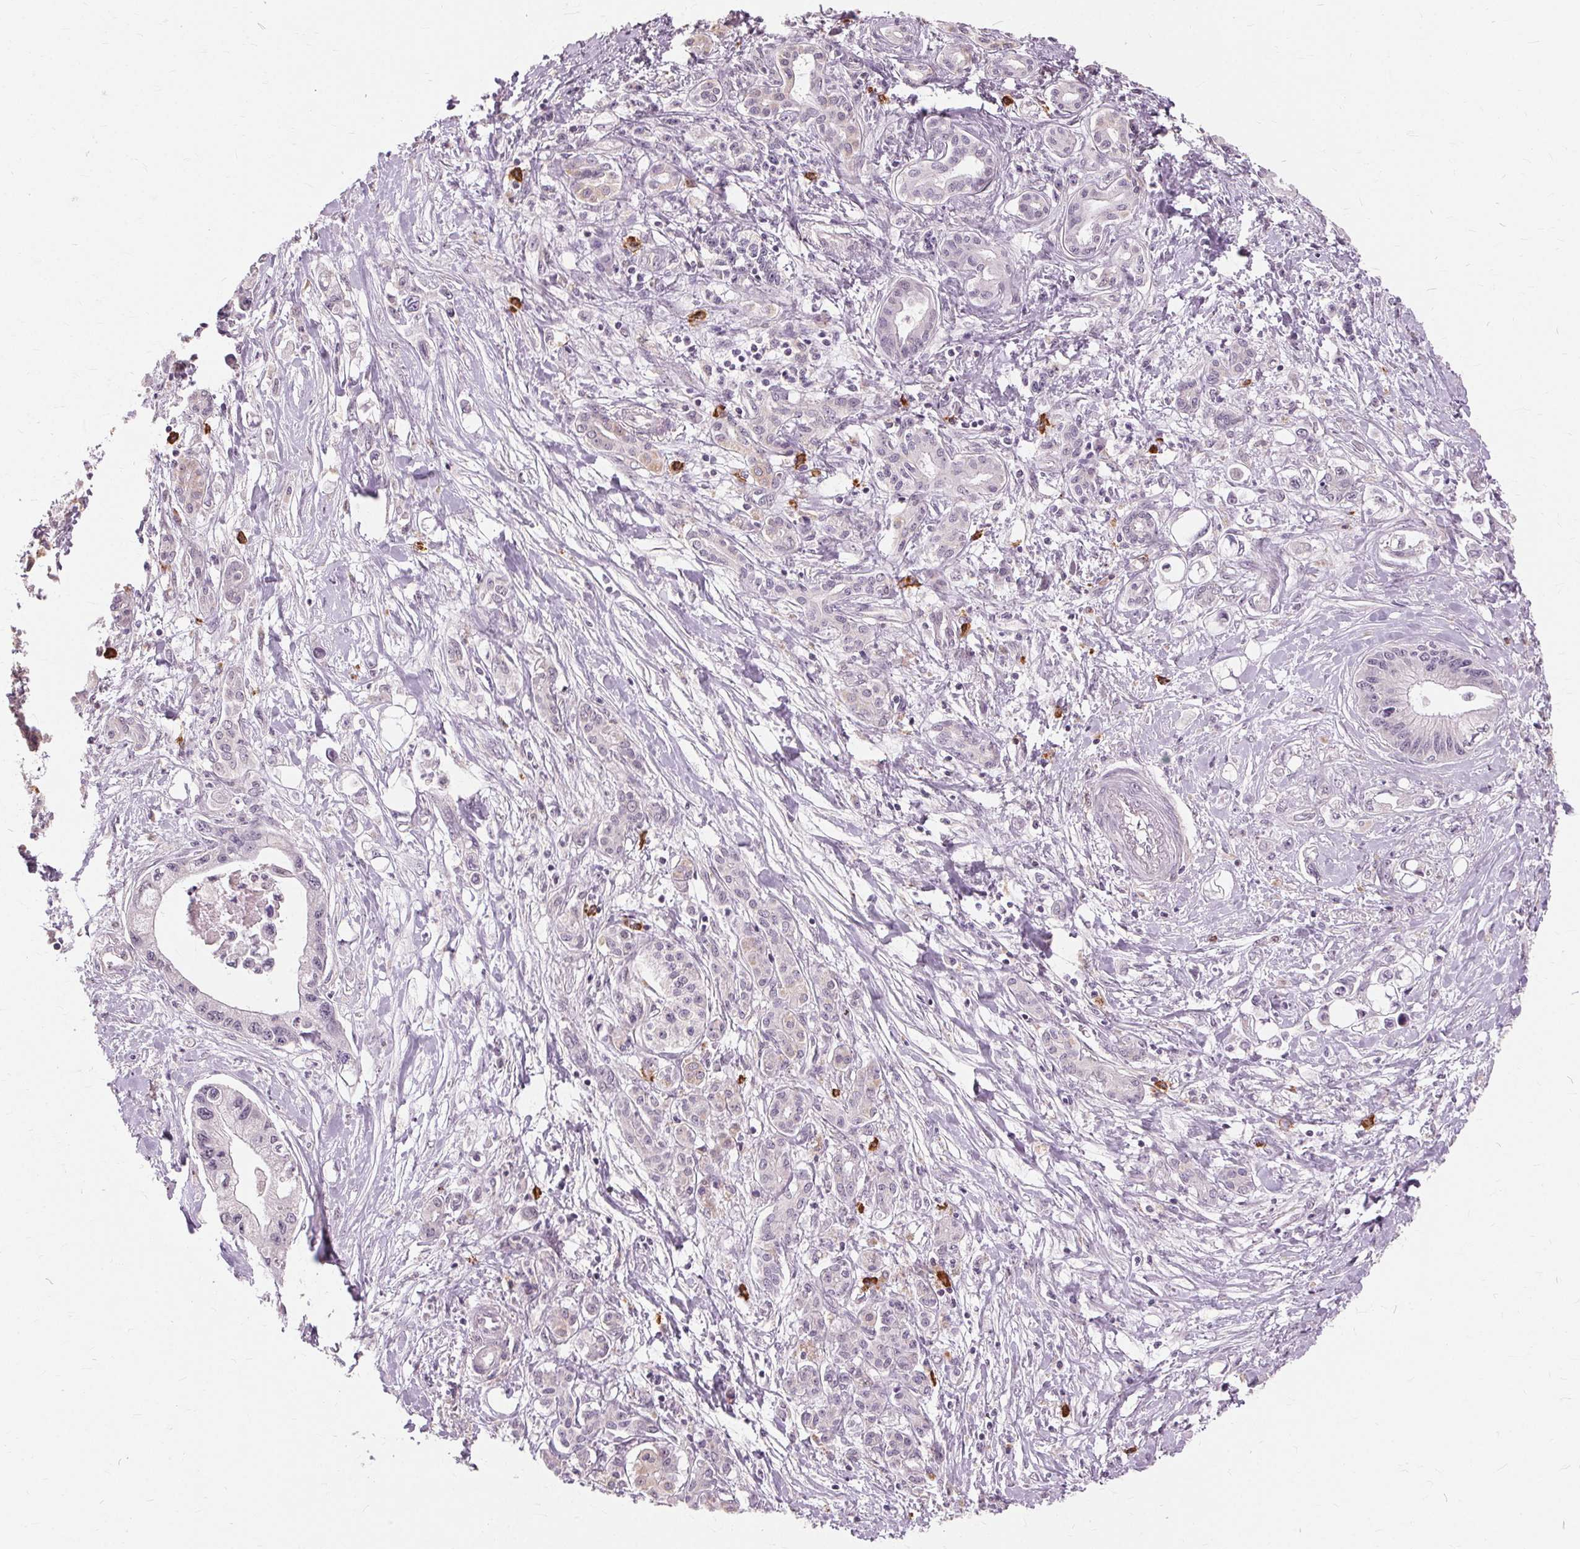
{"staining": {"intensity": "negative", "quantity": "none", "location": "none"}, "tissue": "pancreatic cancer", "cell_type": "Tumor cells", "image_type": "cancer", "snomed": [{"axis": "morphology", "description": "Adenocarcinoma, NOS"}, {"axis": "topography", "description": "Pancreas"}], "caption": "A histopathology image of human pancreatic adenocarcinoma is negative for staining in tumor cells.", "gene": "SIGLEC6", "patient": {"sex": "male", "age": 61}}